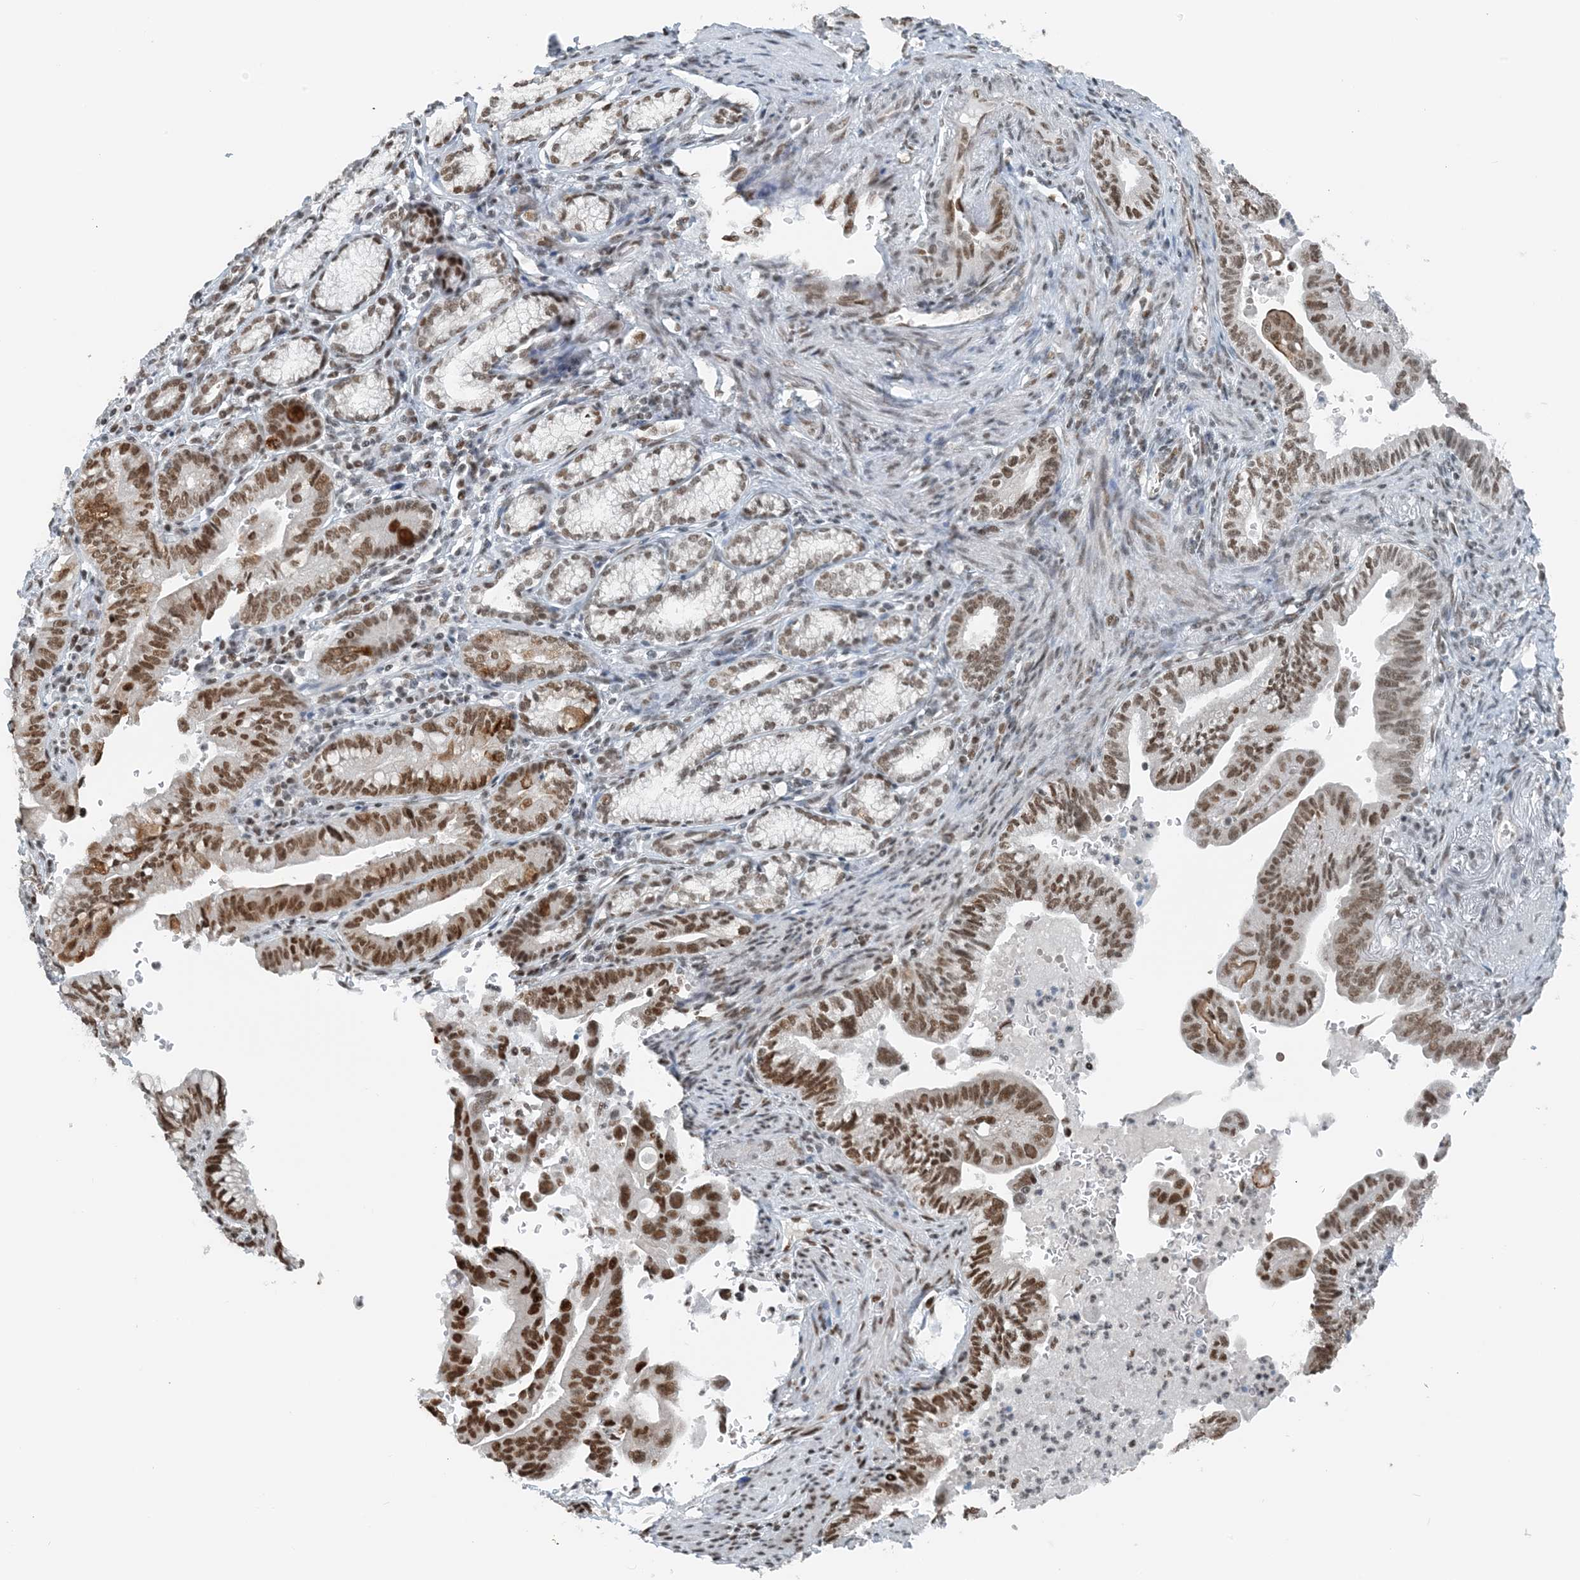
{"staining": {"intensity": "strong", "quantity": ">75%", "location": "nuclear"}, "tissue": "pancreatic cancer", "cell_type": "Tumor cells", "image_type": "cancer", "snomed": [{"axis": "morphology", "description": "Adenocarcinoma, NOS"}, {"axis": "topography", "description": "Pancreas"}], "caption": "Strong nuclear protein positivity is appreciated in approximately >75% of tumor cells in pancreatic adenocarcinoma.", "gene": "ZNF500", "patient": {"sex": "male", "age": 70}}